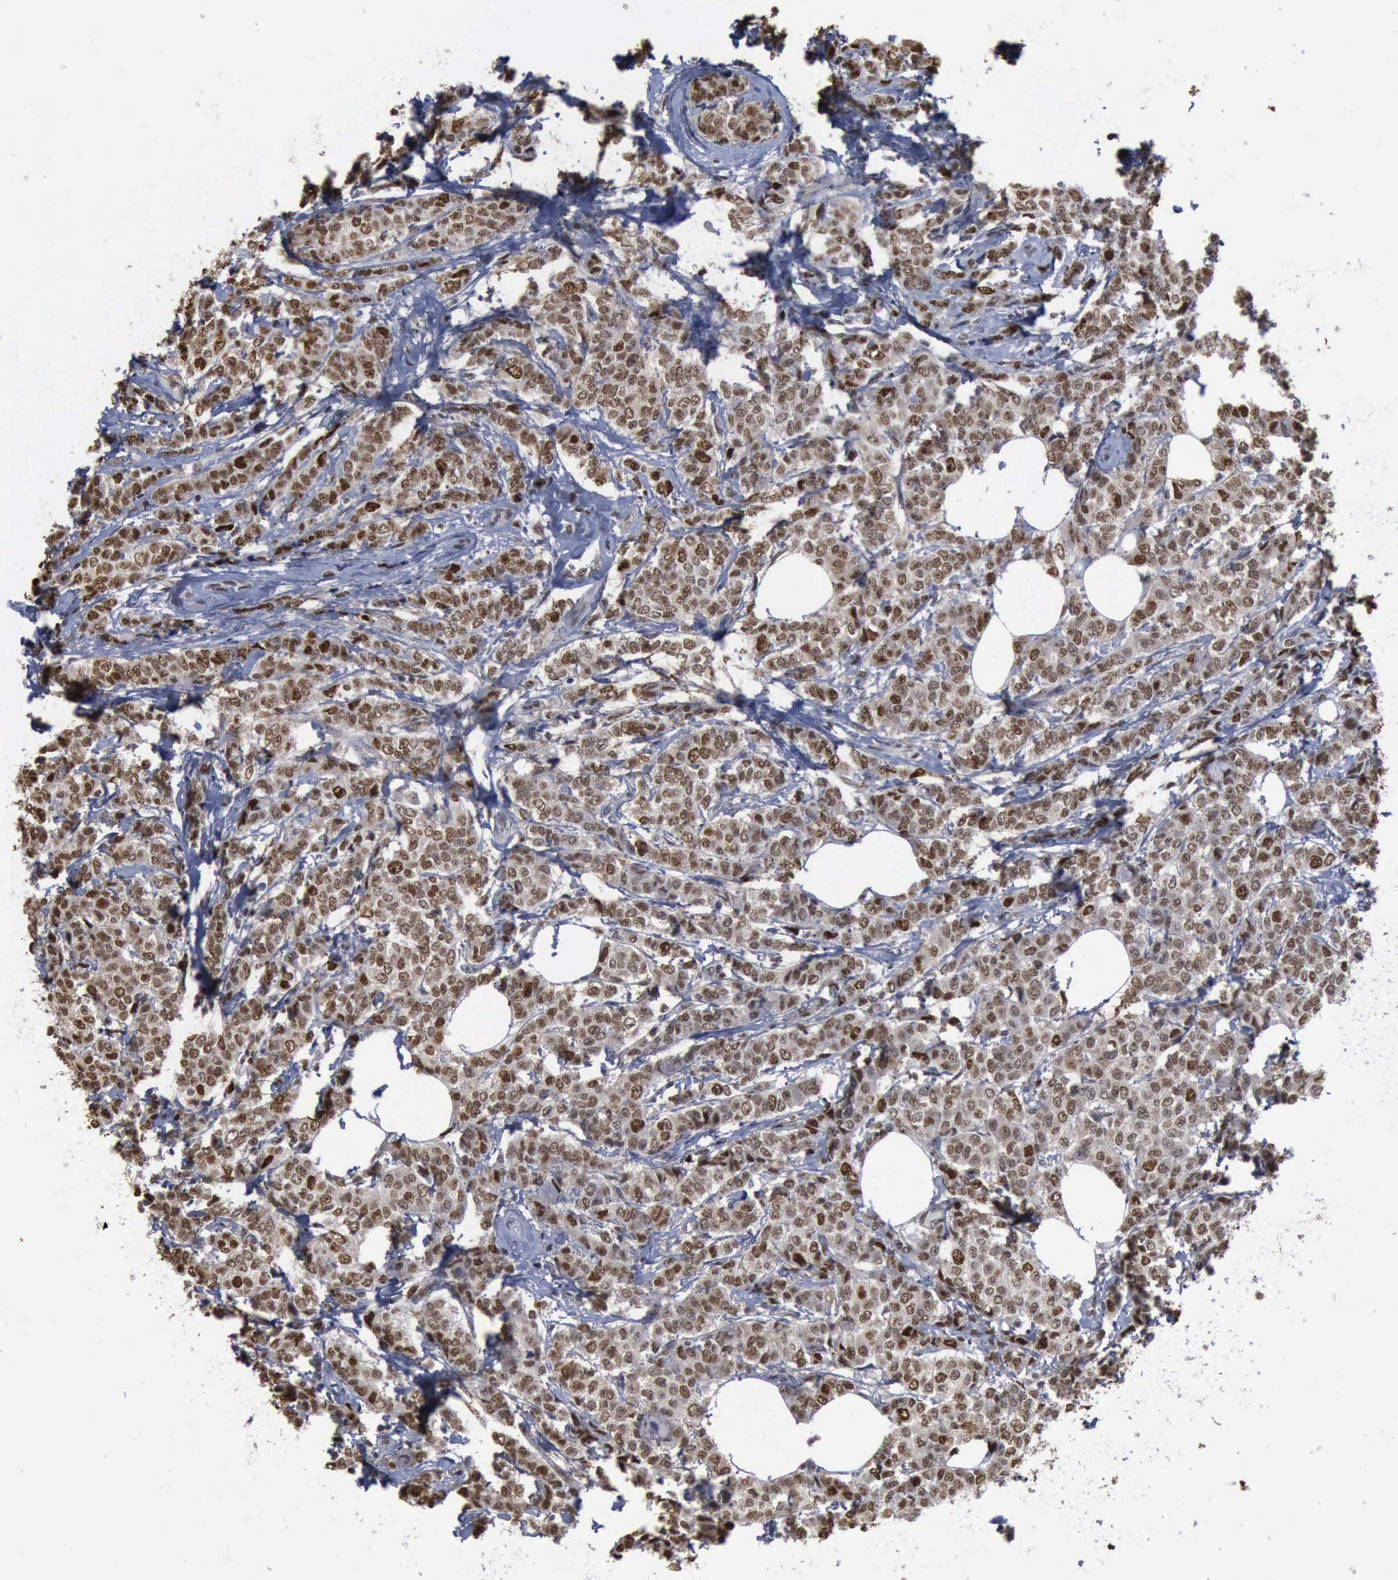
{"staining": {"intensity": "strong", "quantity": ">75%", "location": "nuclear"}, "tissue": "breast cancer", "cell_type": "Tumor cells", "image_type": "cancer", "snomed": [{"axis": "morphology", "description": "Lobular carcinoma"}, {"axis": "topography", "description": "Breast"}], "caption": "The photomicrograph reveals a brown stain indicating the presence of a protein in the nuclear of tumor cells in breast lobular carcinoma. (DAB (3,3'-diaminobenzidine) IHC, brown staining for protein, blue staining for nuclei).", "gene": "PCNA", "patient": {"sex": "female", "age": 60}}